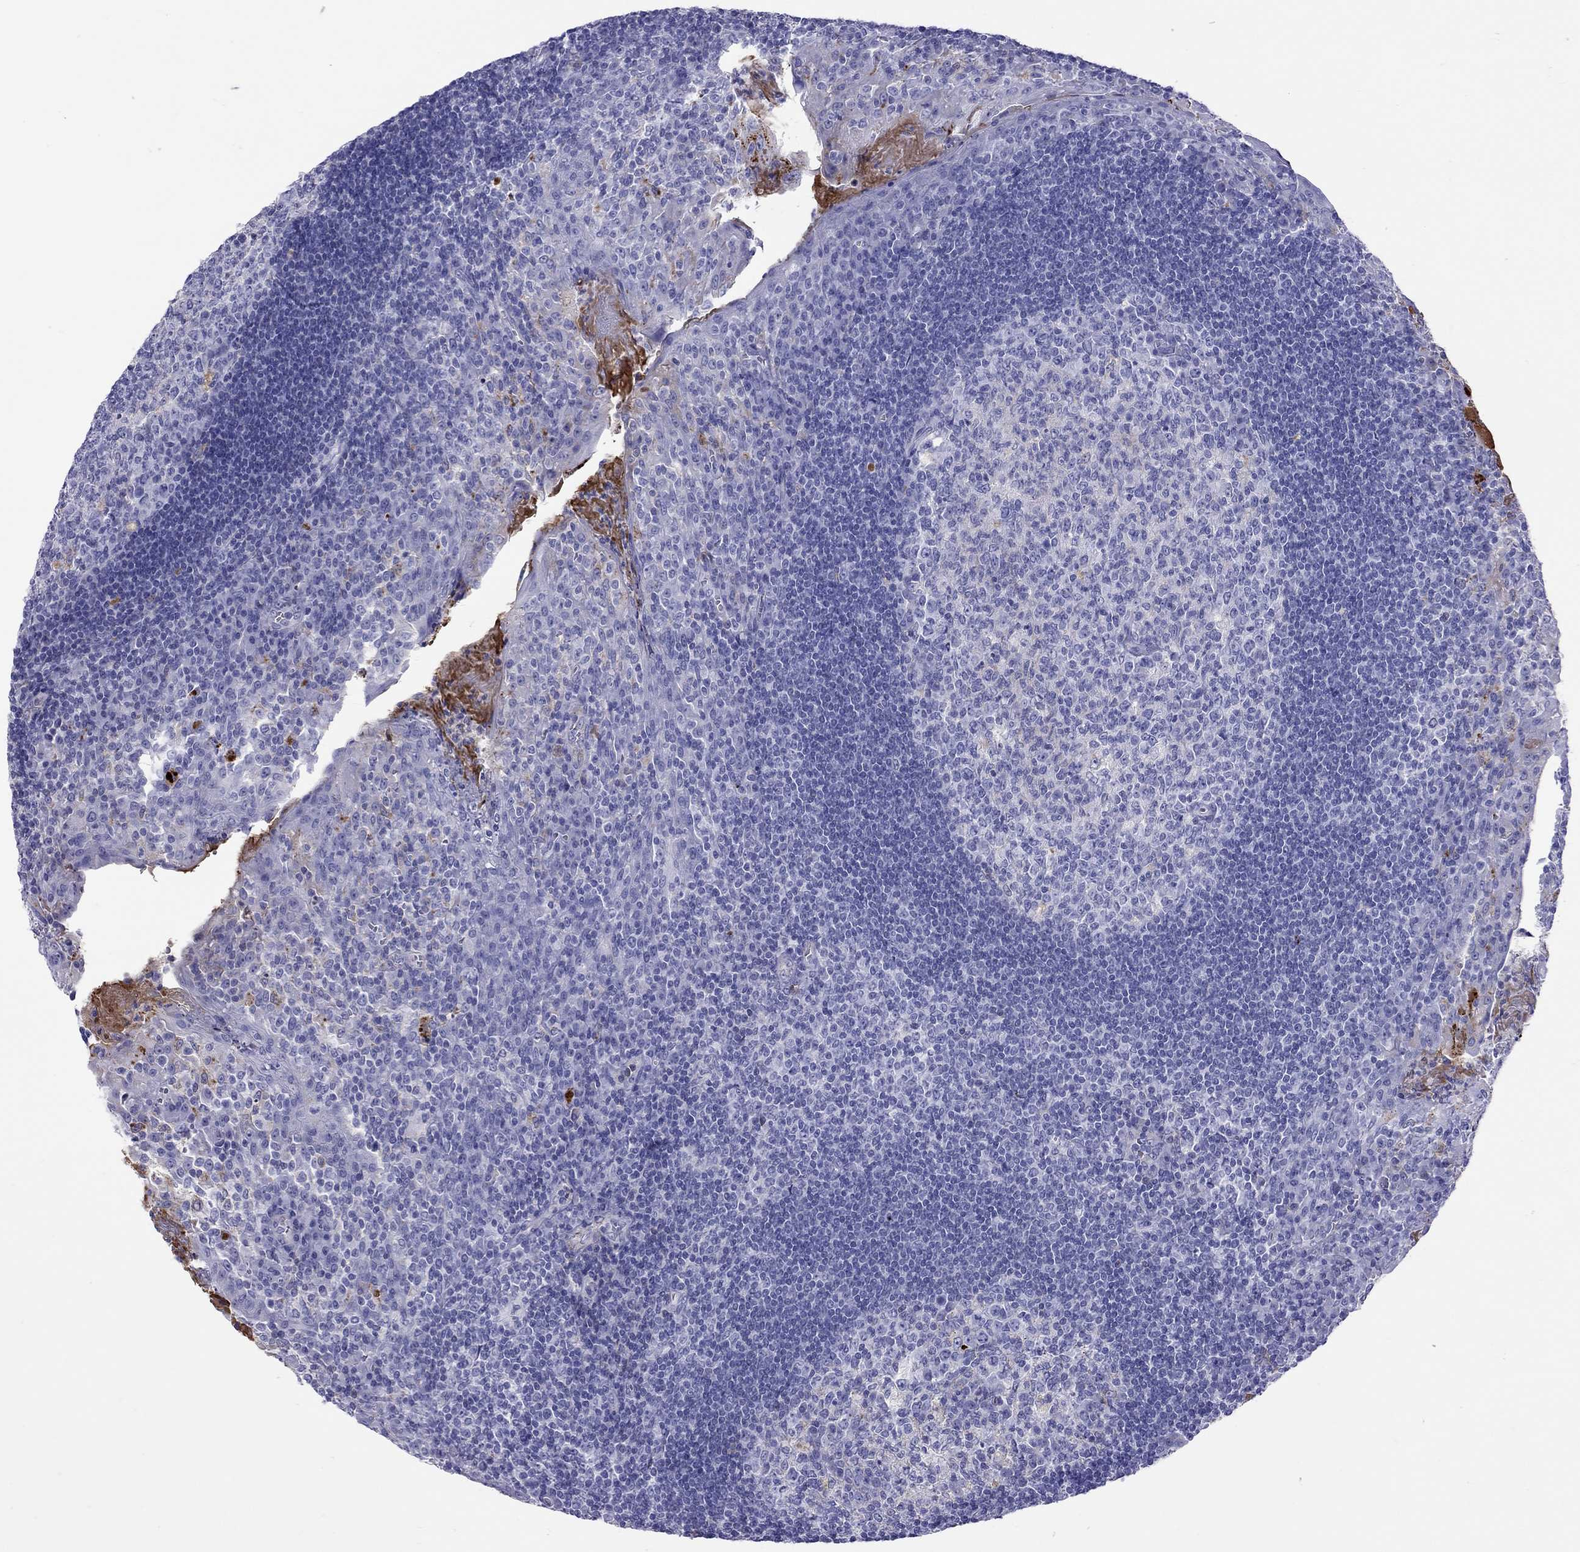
{"staining": {"intensity": "negative", "quantity": "none", "location": "none"}, "tissue": "tonsil", "cell_type": "Germinal center cells", "image_type": "normal", "snomed": [{"axis": "morphology", "description": "Normal tissue, NOS"}, {"axis": "topography", "description": "Tonsil"}], "caption": "Protein analysis of normal tonsil reveals no significant positivity in germinal center cells.", "gene": "SERPINA3", "patient": {"sex": "female", "age": 12}}